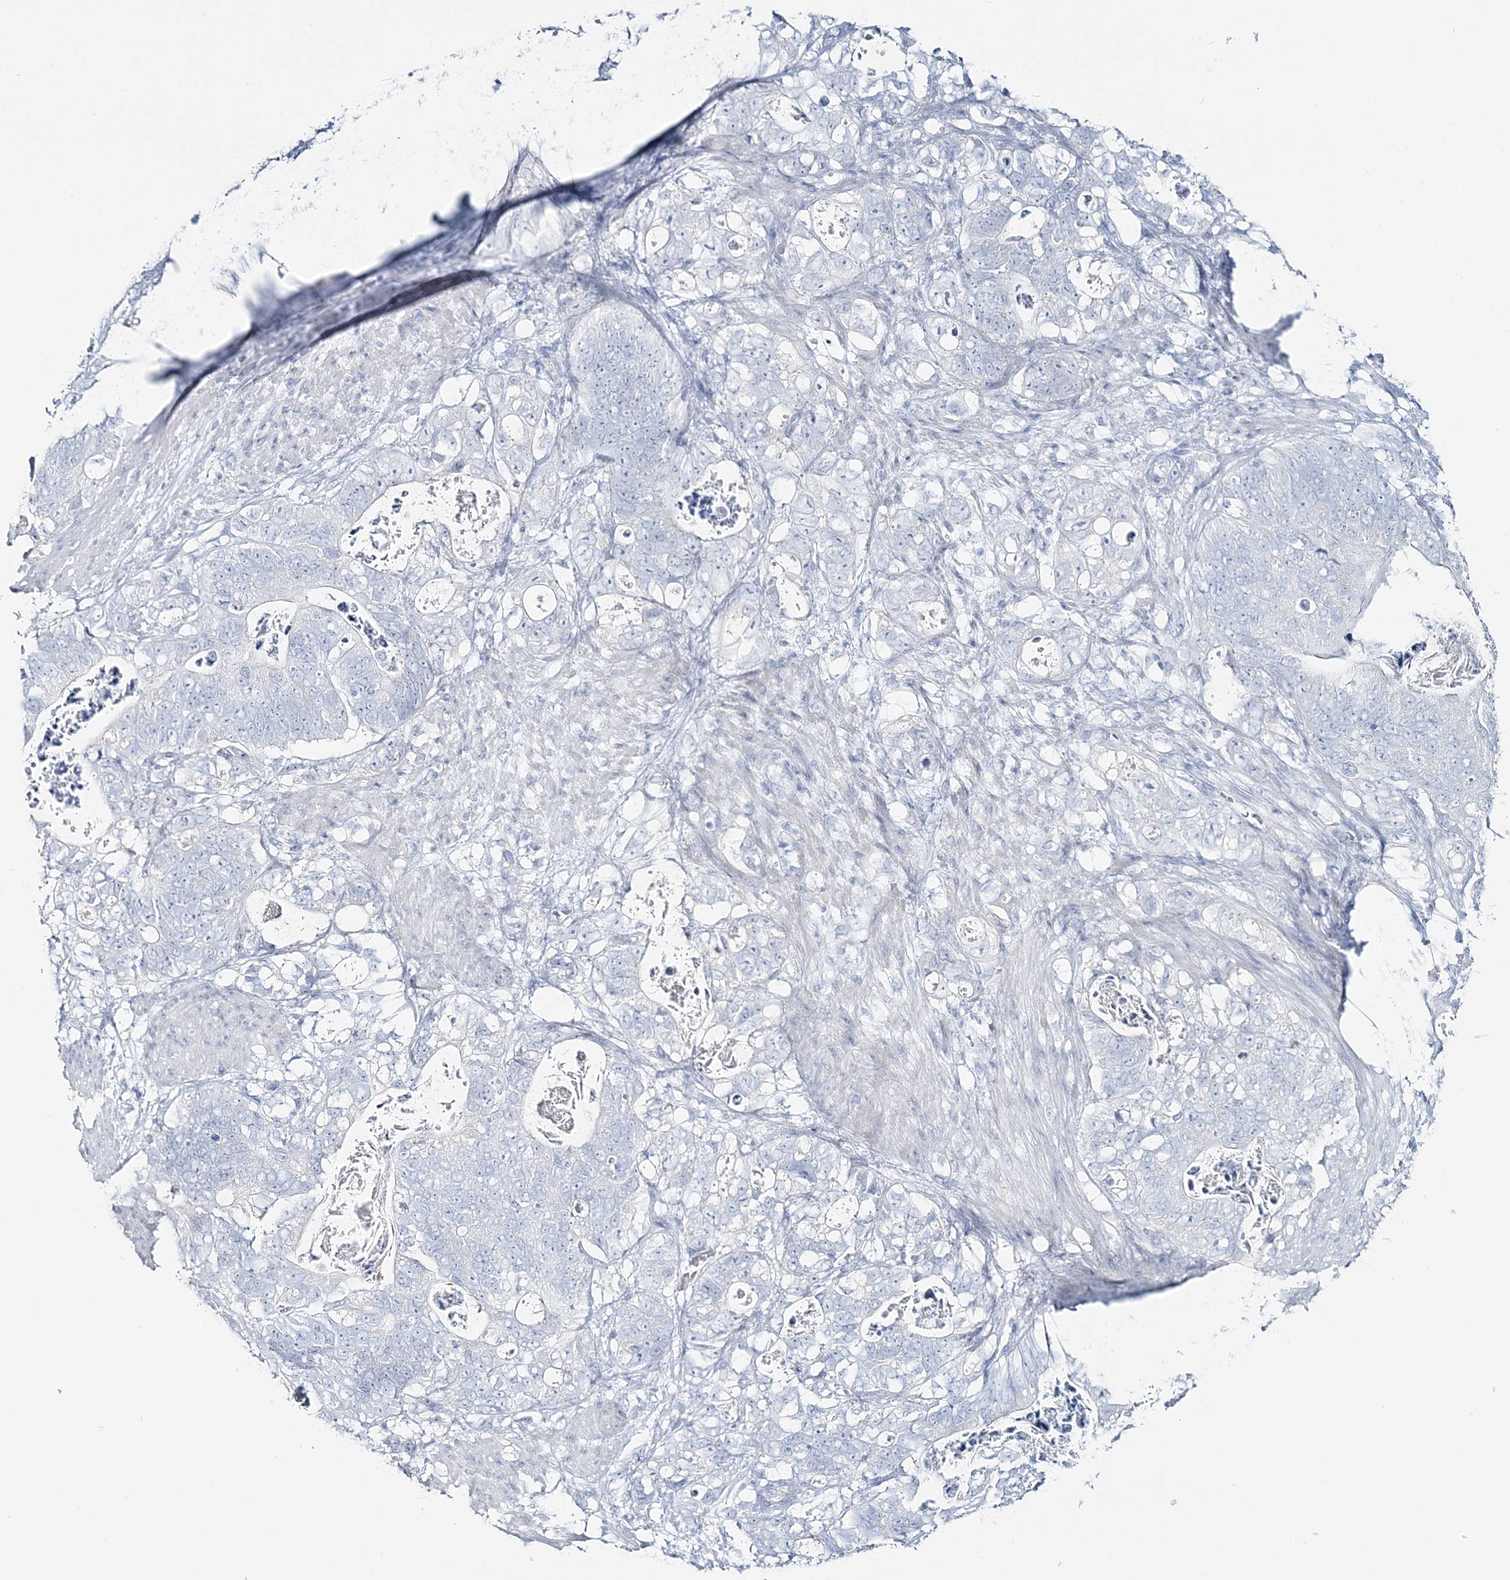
{"staining": {"intensity": "negative", "quantity": "none", "location": "none"}, "tissue": "stomach cancer", "cell_type": "Tumor cells", "image_type": "cancer", "snomed": [{"axis": "morphology", "description": "Normal tissue, NOS"}, {"axis": "morphology", "description": "Adenocarcinoma, NOS"}, {"axis": "topography", "description": "Stomach"}], "caption": "Human stomach cancer stained for a protein using immunohistochemistry exhibits no positivity in tumor cells.", "gene": "CYP3A4", "patient": {"sex": "female", "age": 89}}